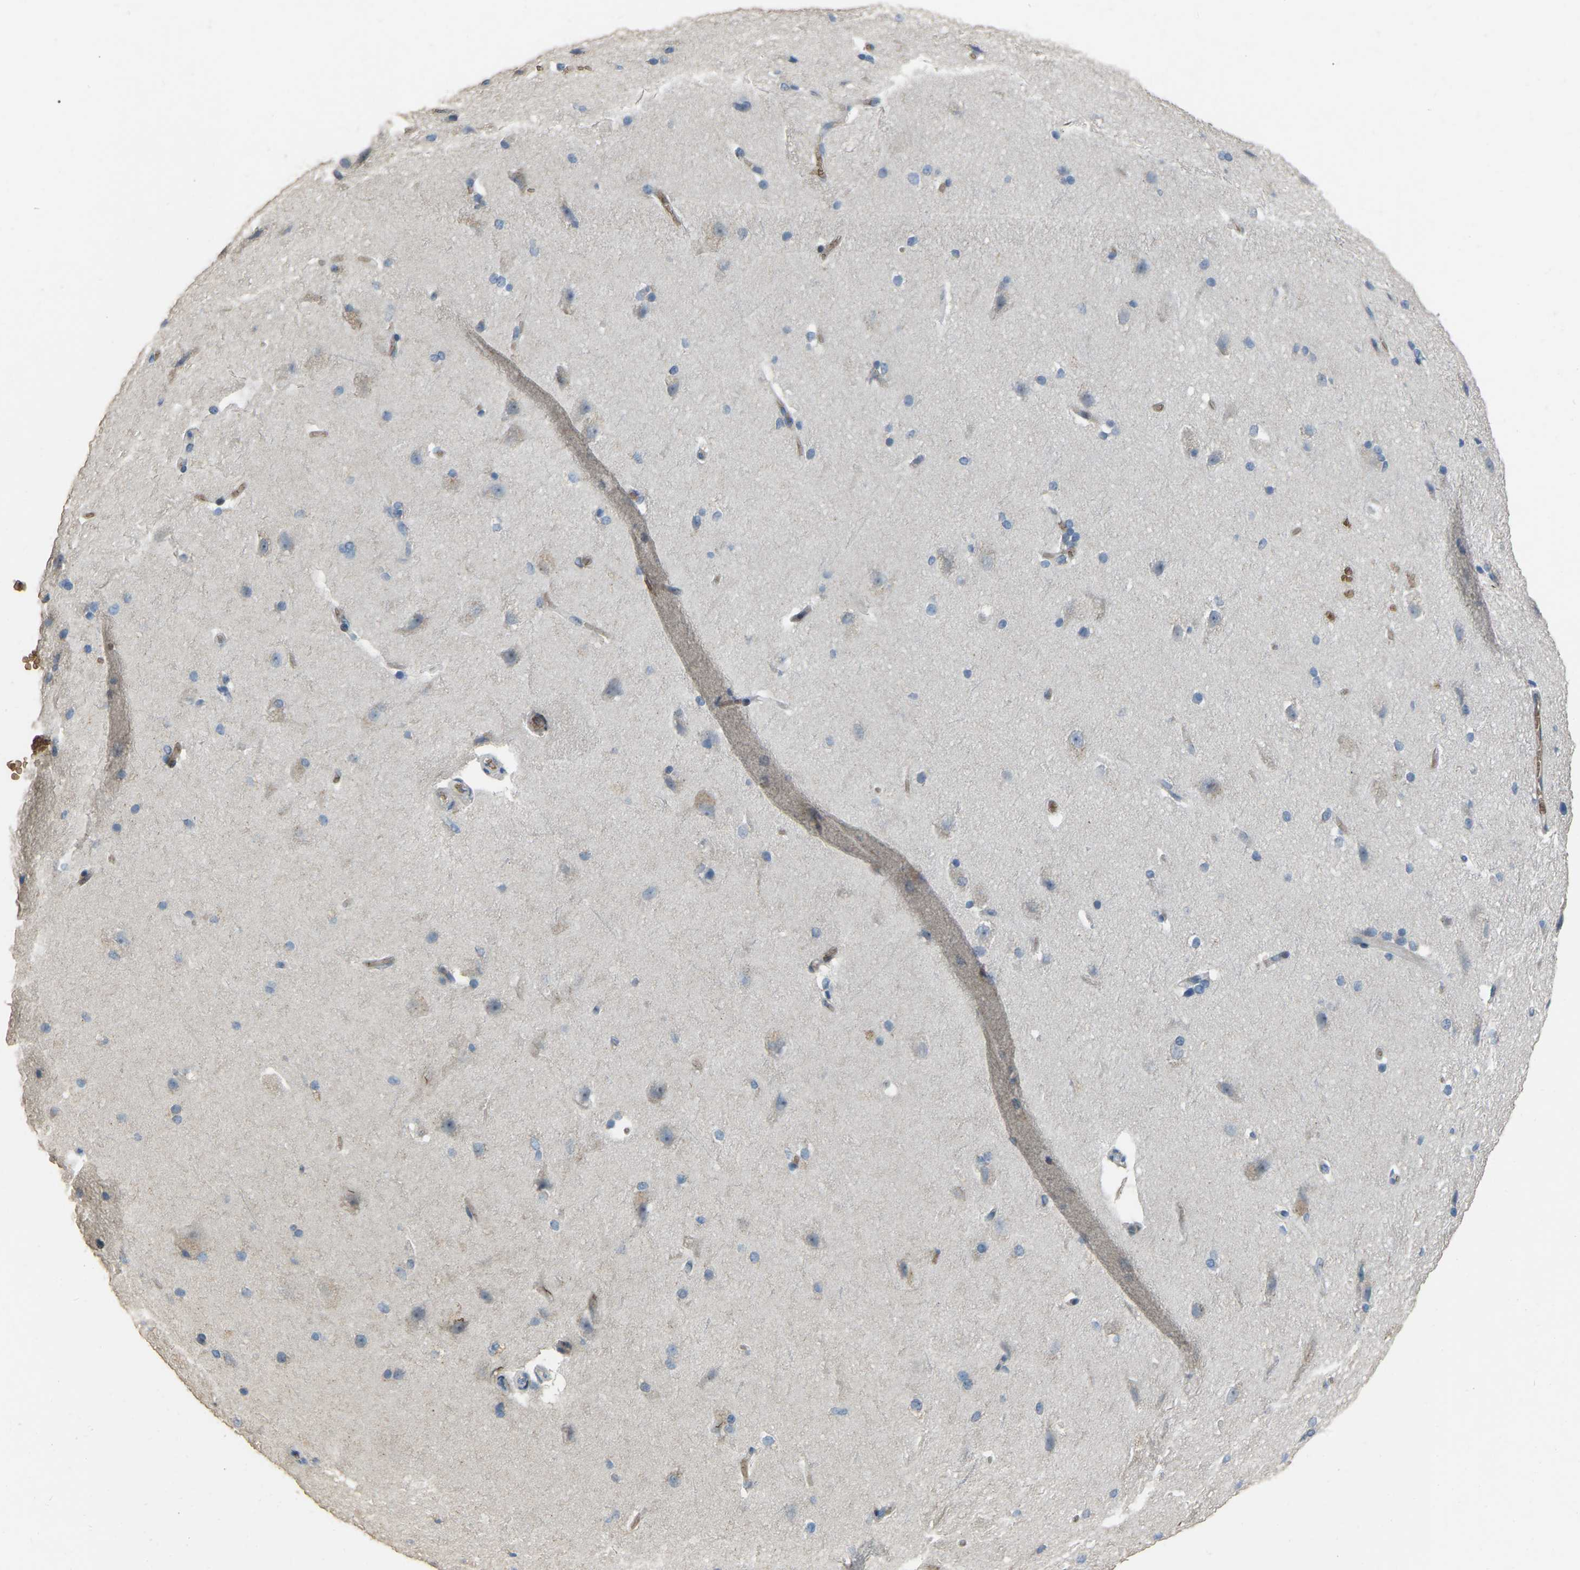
{"staining": {"intensity": "negative", "quantity": "none", "location": "none"}, "tissue": "cerebral cortex", "cell_type": "Endothelial cells", "image_type": "normal", "snomed": [{"axis": "morphology", "description": "Normal tissue, NOS"}, {"axis": "topography", "description": "Cerebral cortex"}, {"axis": "topography", "description": "Hippocampus"}], "caption": "Photomicrograph shows no protein expression in endothelial cells of normal cerebral cortex. (DAB immunohistochemistry, high magnification).", "gene": "CFAP298", "patient": {"sex": "female", "age": 19}}